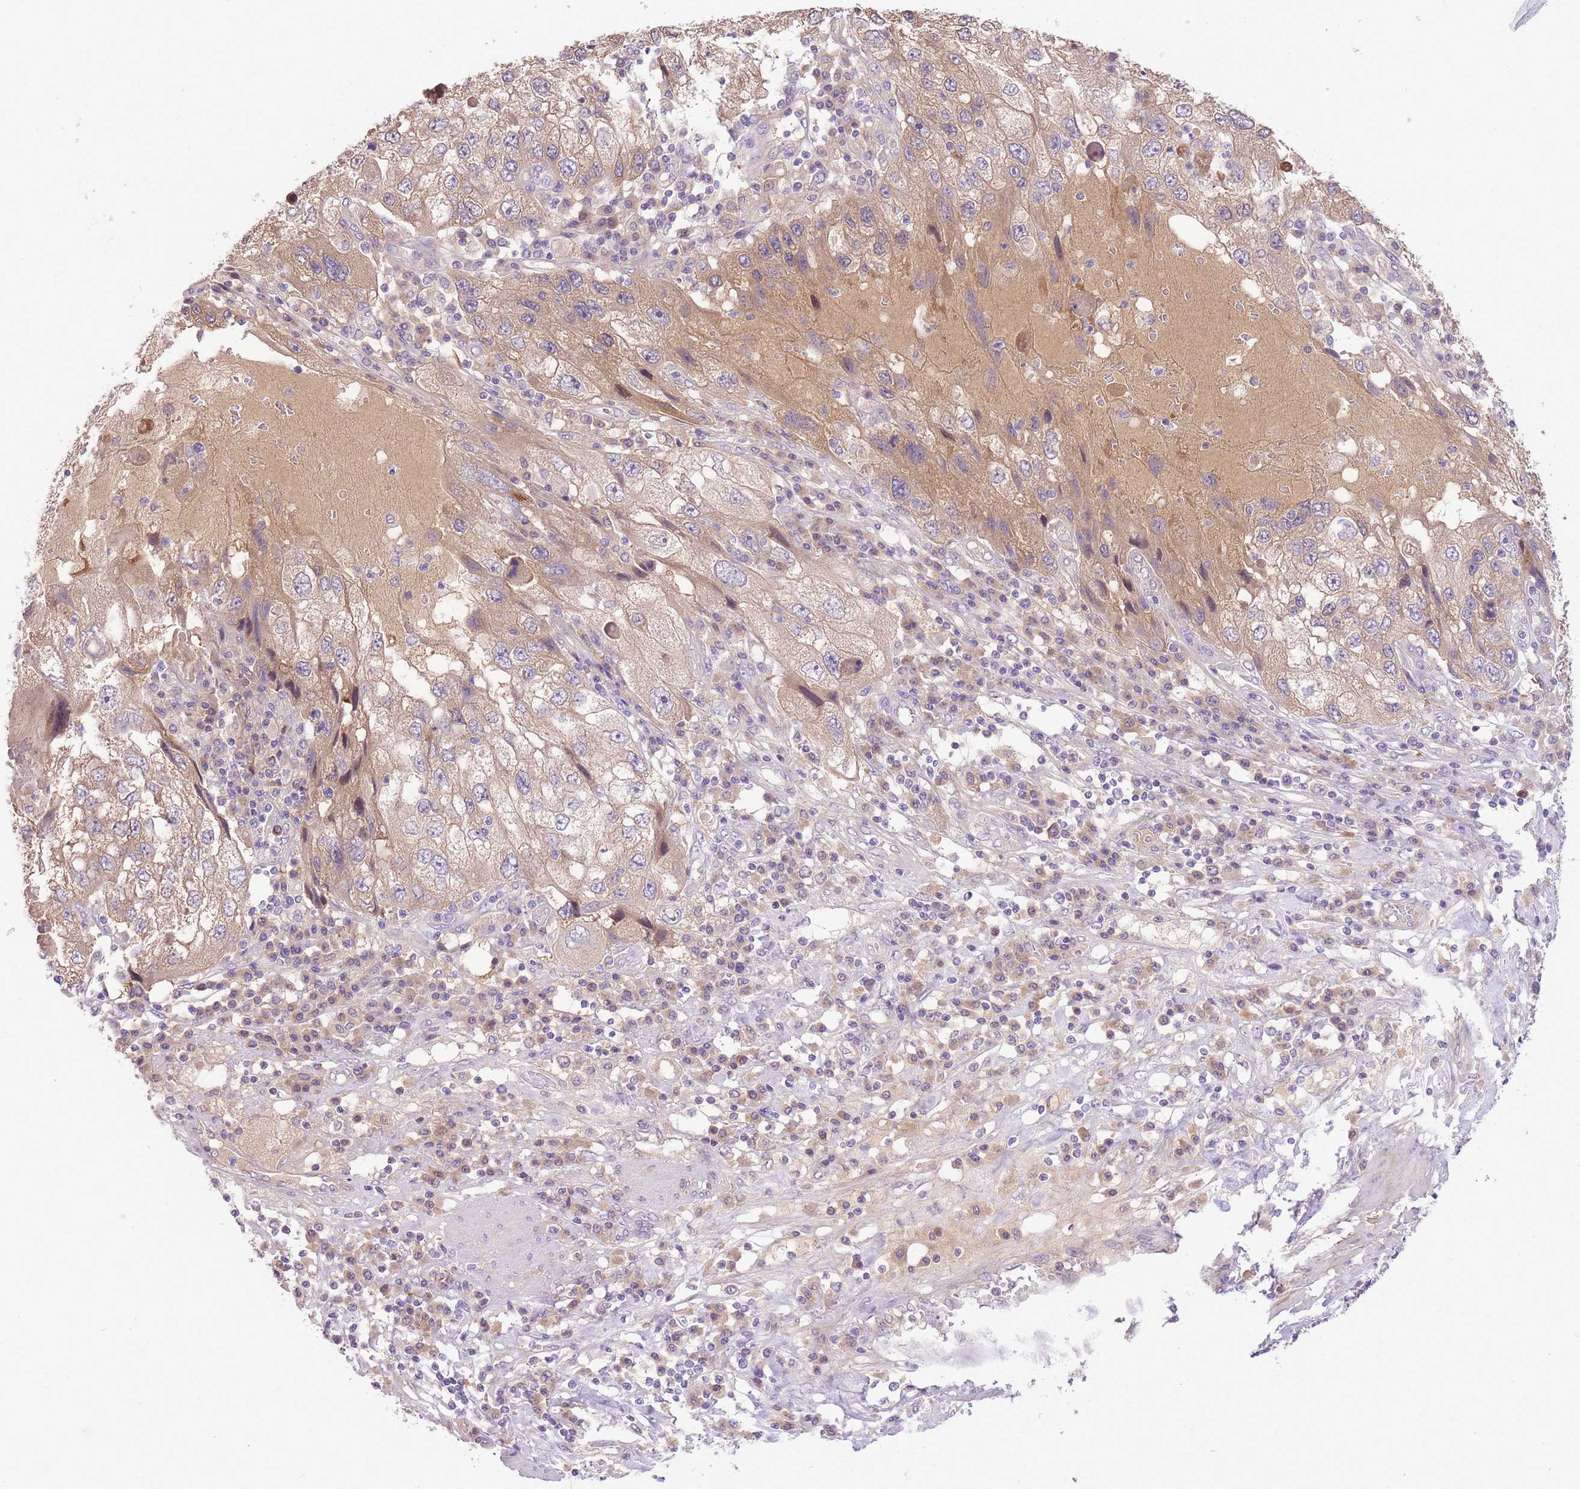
{"staining": {"intensity": "weak", "quantity": "25%-75%", "location": "cytoplasmic/membranous"}, "tissue": "endometrial cancer", "cell_type": "Tumor cells", "image_type": "cancer", "snomed": [{"axis": "morphology", "description": "Adenocarcinoma, NOS"}, {"axis": "topography", "description": "Endometrium"}], "caption": "Immunohistochemical staining of endometrial cancer (adenocarcinoma) reveals low levels of weak cytoplasmic/membranous staining in about 25%-75% of tumor cells.", "gene": "LIPH", "patient": {"sex": "female", "age": 49}}